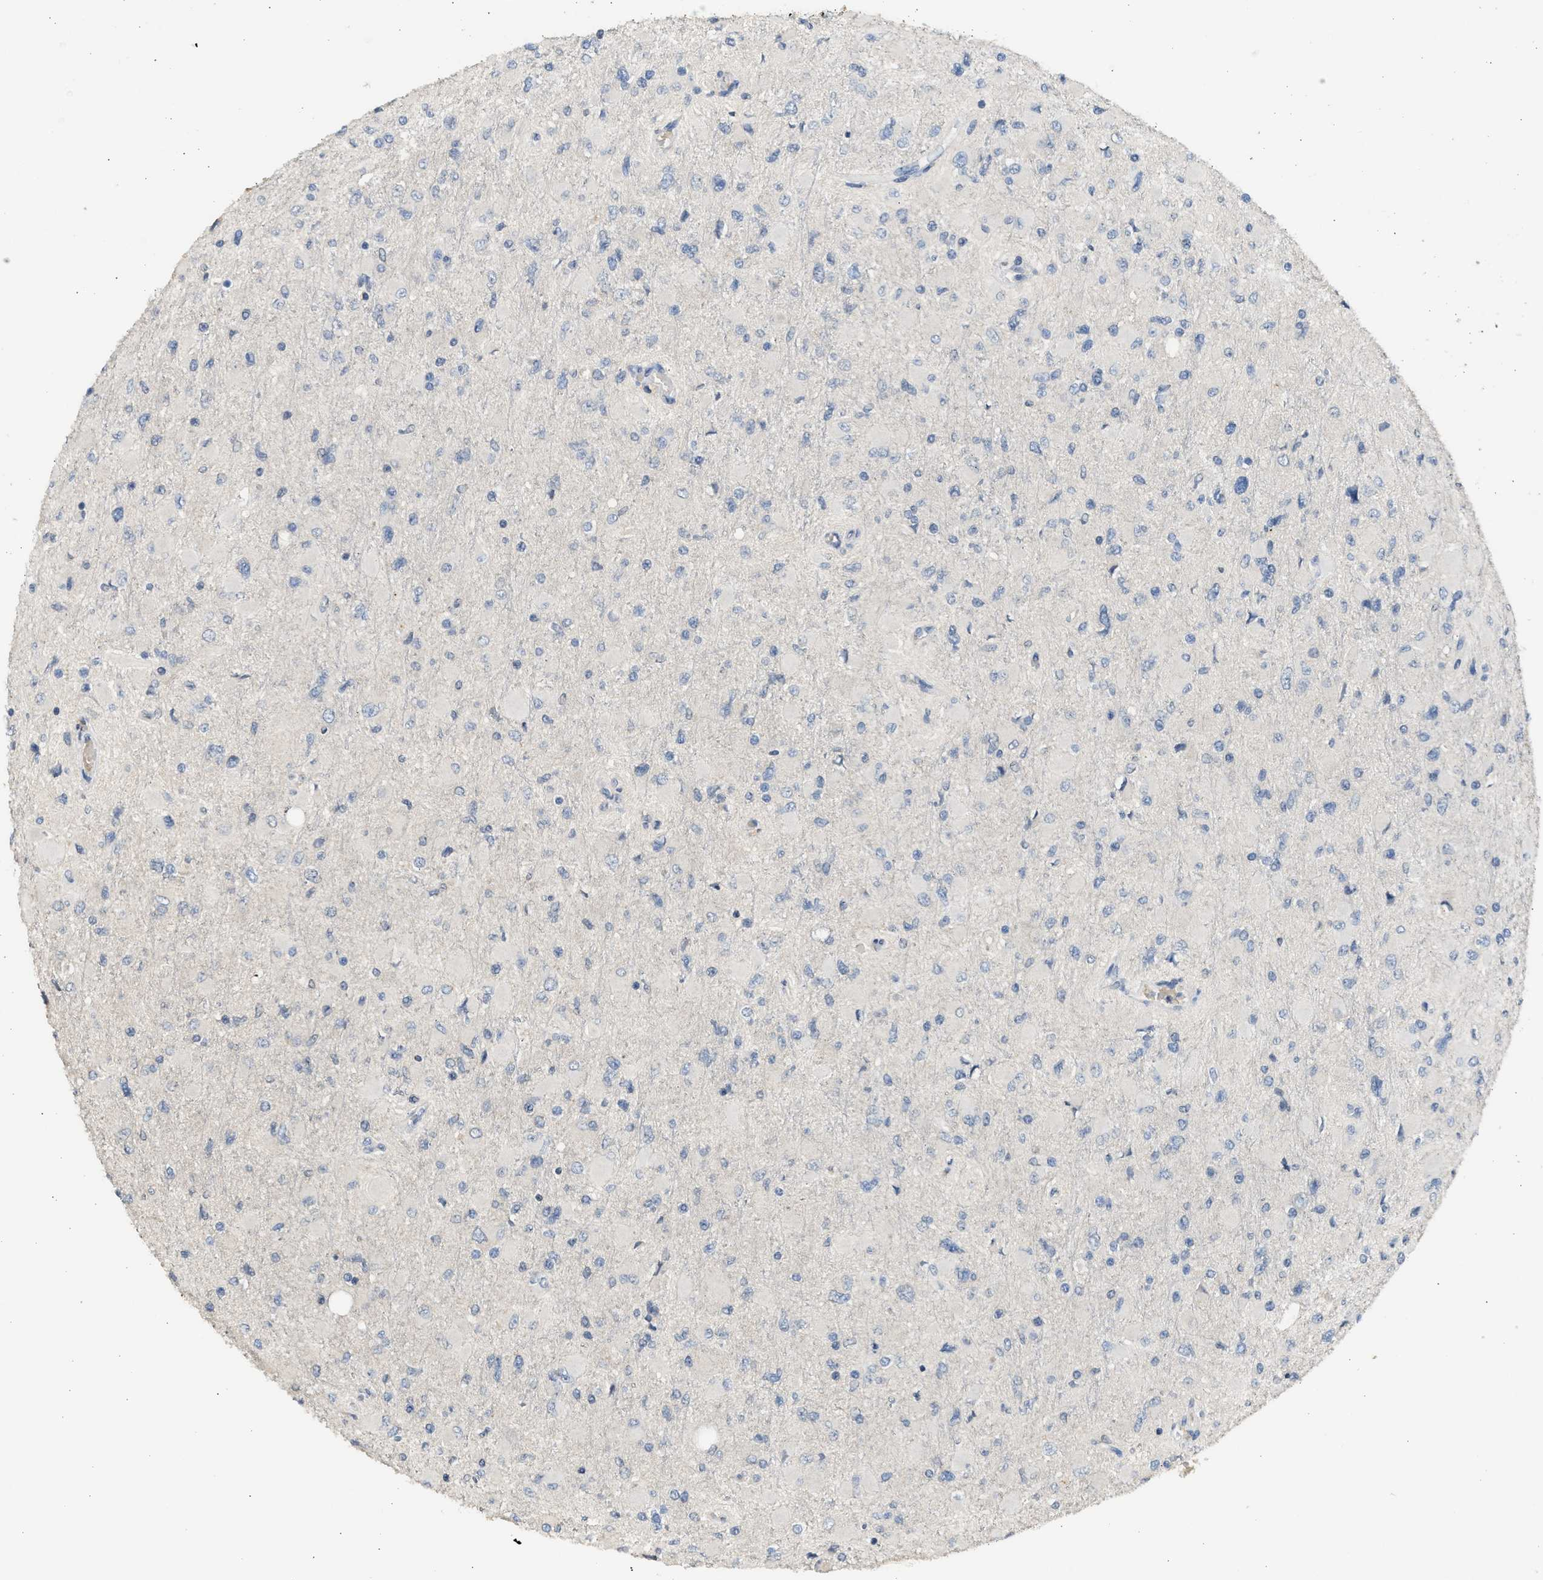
{"staining": {"intensity": "negative", "quantity": "none", "location": "none"}, "tissue": "glioma", "cell_type": "Tumor cells", "image_type": "cancer", "snomed": [{"axis": "morphology", "description": "Glioma, malignant, High grade"}, {"axis": "topography", "description": "Cerebral cortex"}], "caption": "This is a image of IHC staining of glioma, which shows no expression in tumor cells.", "gene": "SULT2A1", "patient": {"sex": "female", "age": 36}}